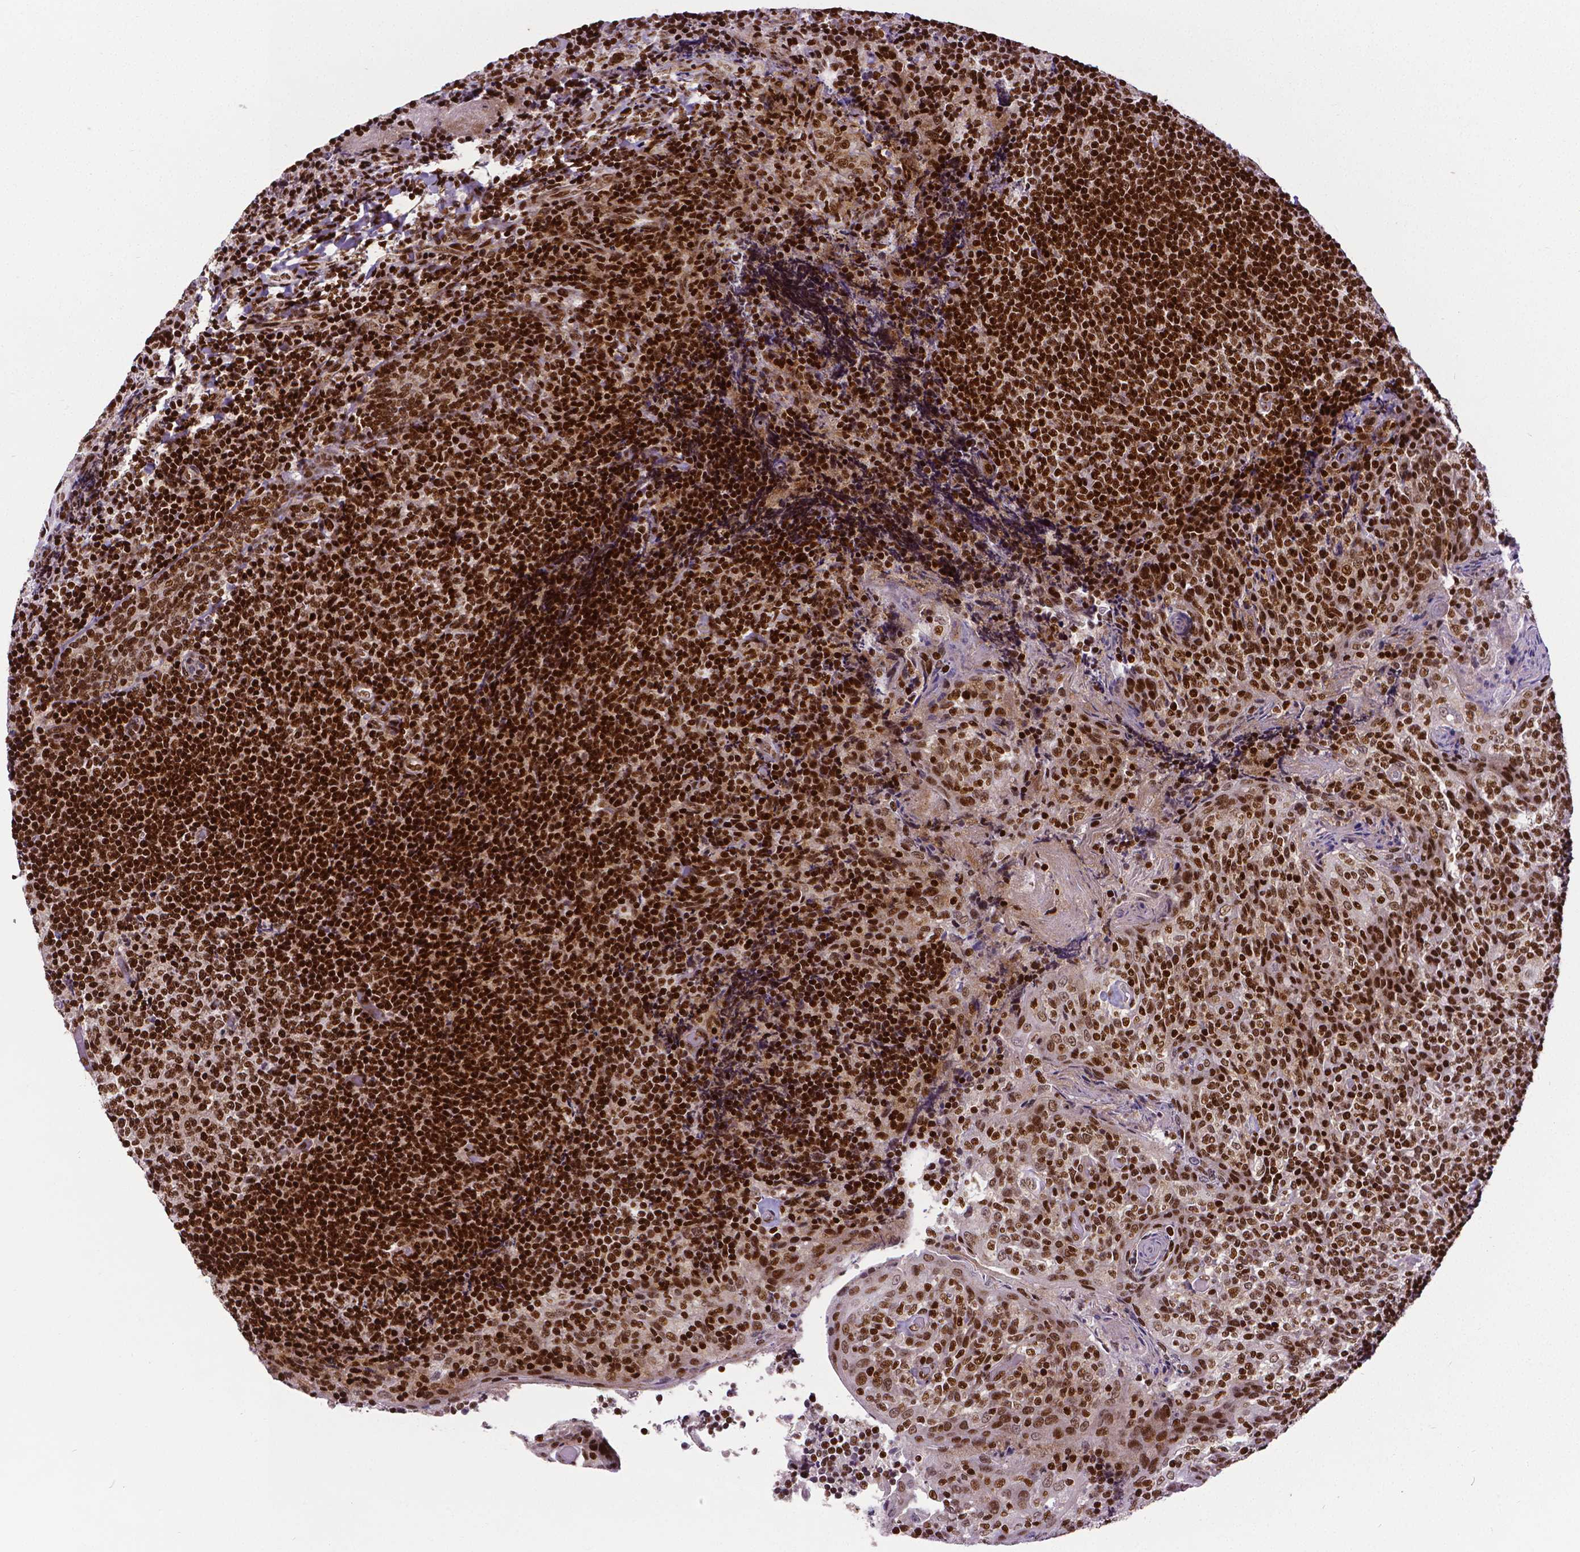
{"staining": {"intensity": "strong", "quantity": ">75%", "location": "nuclear"}, "tissue": "tonsil", "cell_type": "Germinal center cells", "image_type": "normal", "snomed": [{"axis": "morphology", "description": "Normal tissue, NOS"}, {"axis": "topography", "description": "Tonsil"}], "caption": "Protein analysis of normal tonsil displays strong nuclear expression in approximately >75% of germinal center cells.", "gene": "CTCF", "patient": {"sex": "female", "age": 10}}